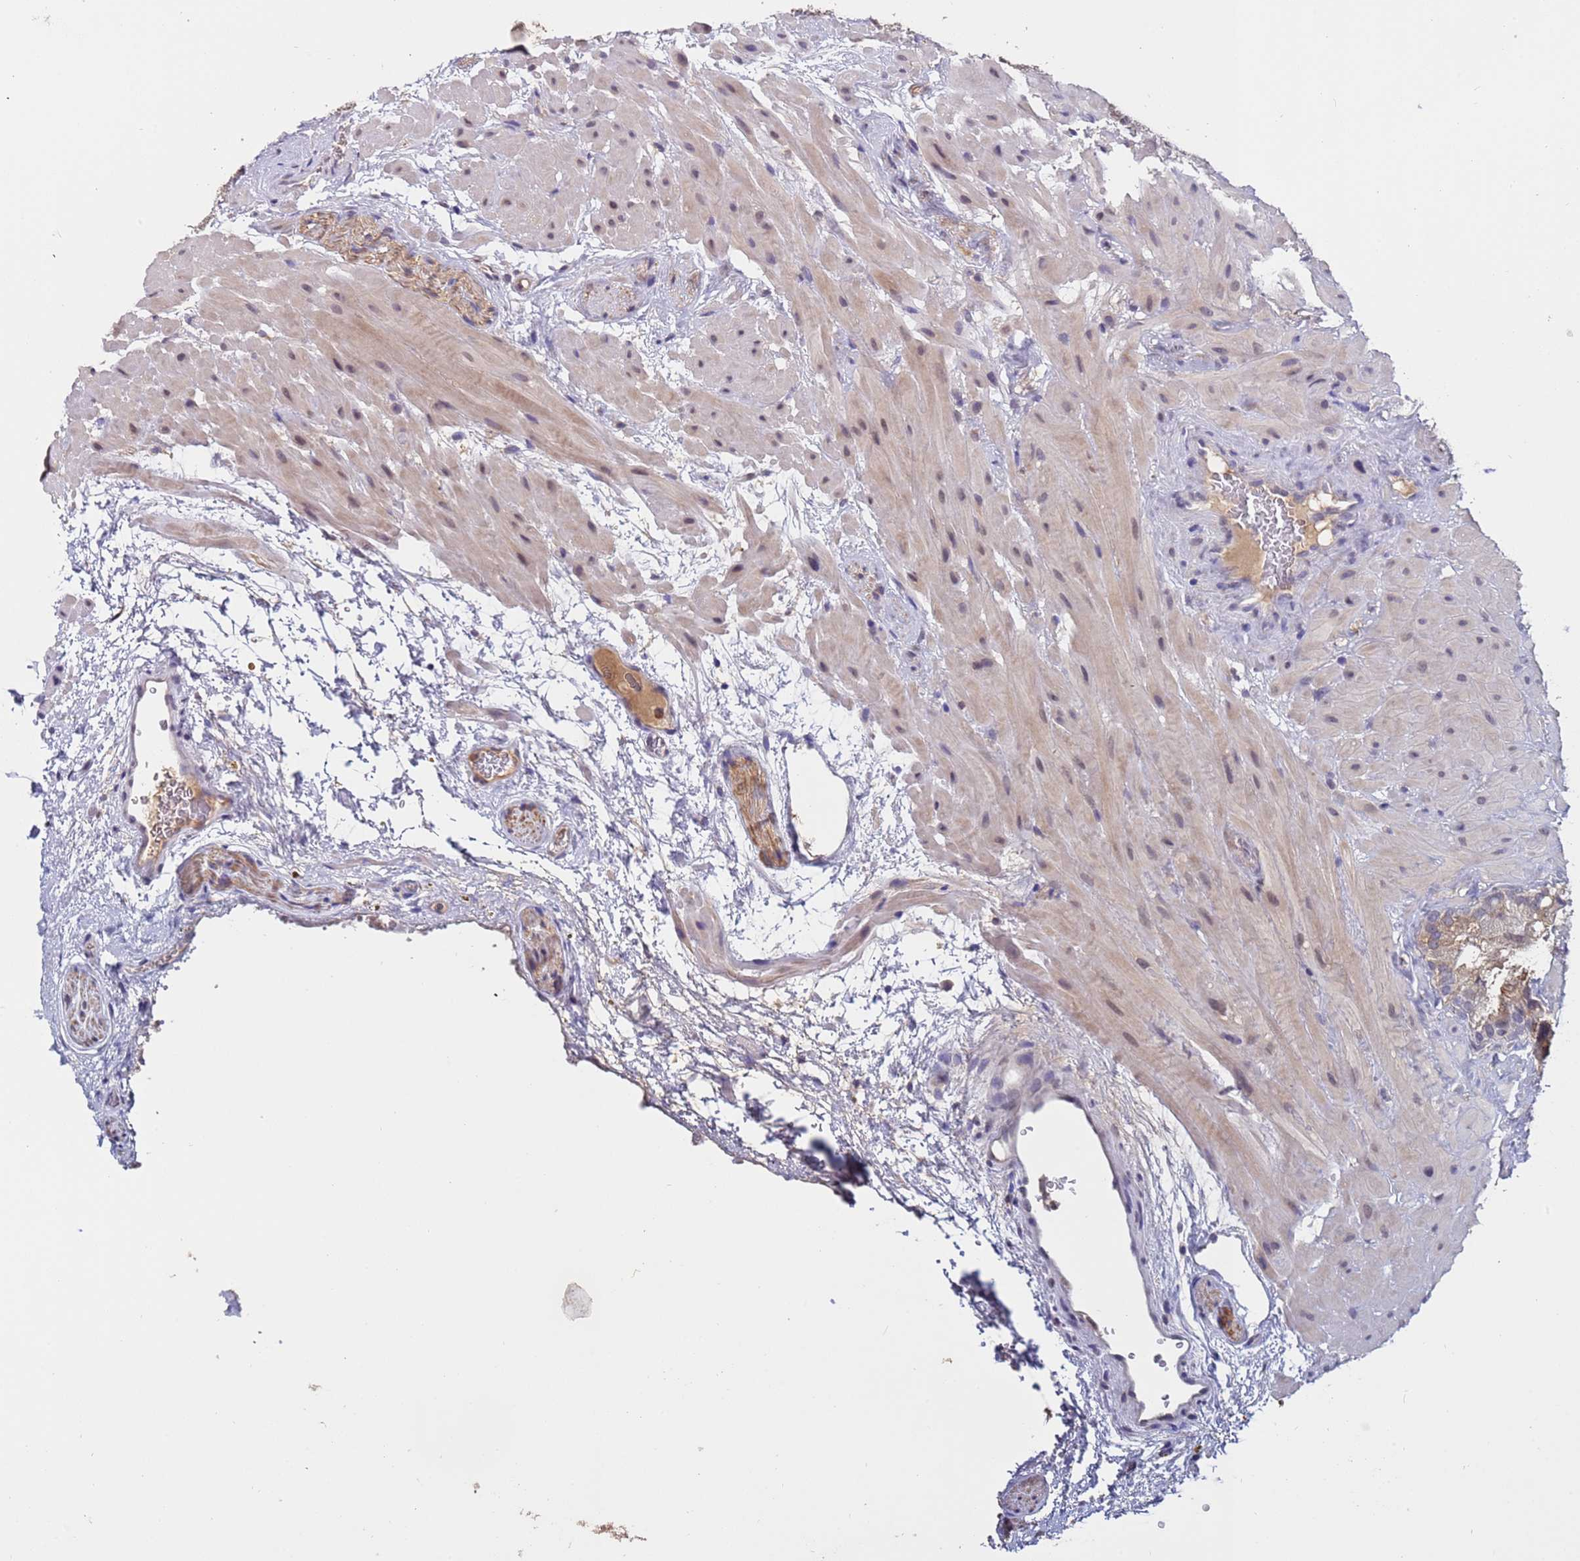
{"staining": {"intensity": "weak", "quantity": "<25%", "location": "cytoplasmic/membranous"}, "tissue": "seminal vesicle", "cell_type": "Glandular cells", "image_type": "normal", "snomed": [{"axis": "morphology", "description": "Normal tissue, NOS"}, {"axis": "topography", "description": "Prostate"}, {"axis": "topography", "description": "Seminal veicle"}], "caption": "IHC micrograph of normal human seminal vesicle stained for a protein (brown), which shows no staining in glandular cells. Brightfield microscopy of IHC stained with DAB (3,3'-diaminobenzidine) (brown) and hematoxylin (blue), captured at high magnification.", "gene": "ZNF248", "patient": {"sex": "male", "age": 68}}